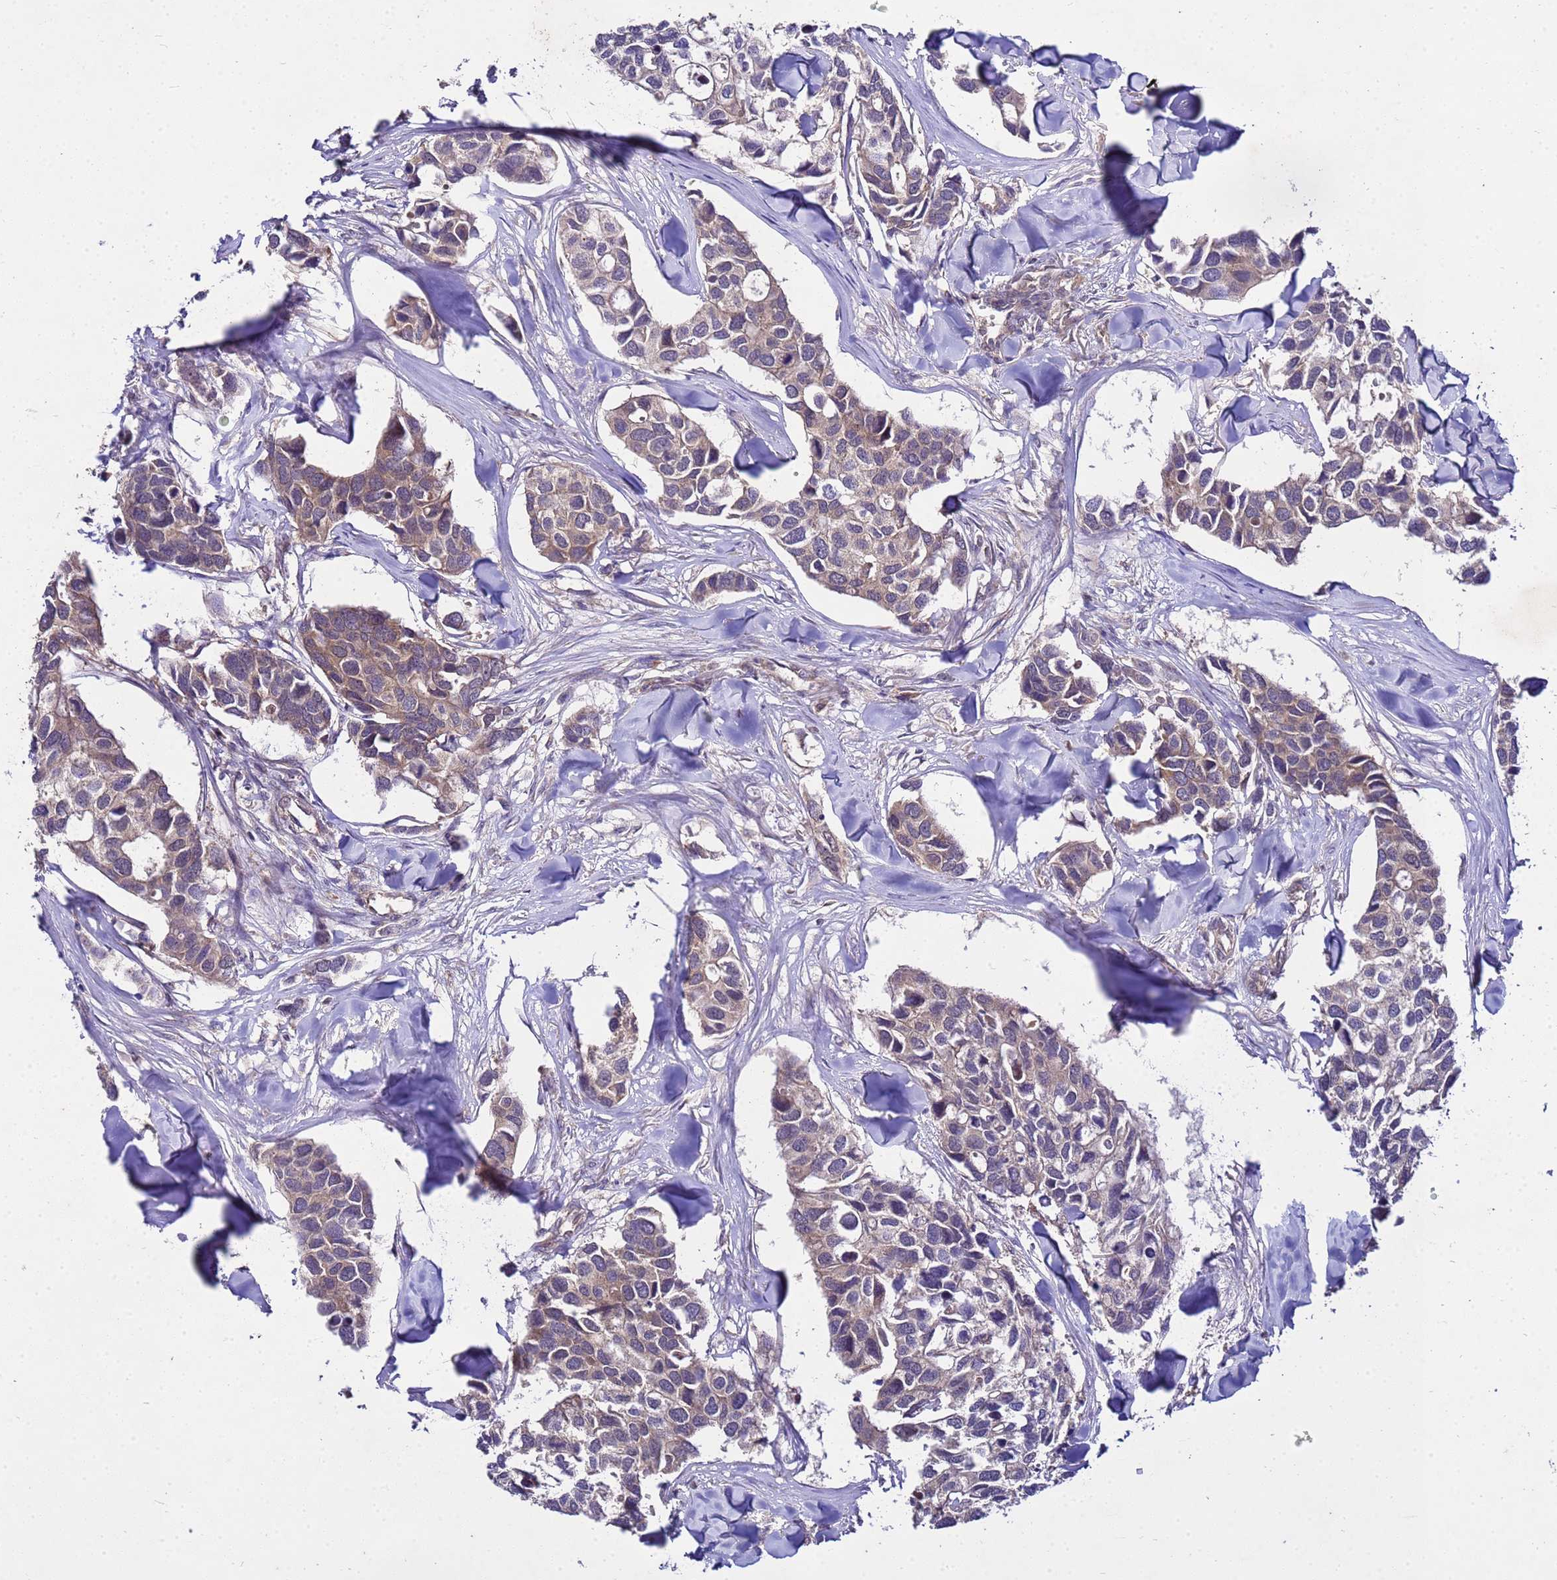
{"staining": {"intensity": "weak", "quantity": "<25%", "location": "cytoplasmic/membranous"}, "tissue": "breast cancer", "cell_type": "Tumor cells", "image_type": "cancer", "snomed": [{"axis": "morphology", "description": "Duct carcinoma"}, {"axis": "topography", "description": "Breast"}], "caption": "Immunohistochemistry of human breast intraductal carcinoma reveals no expression in tumor cells.", "gene": "GSPT2", "patient": {"sex": "female", "age": 83}}